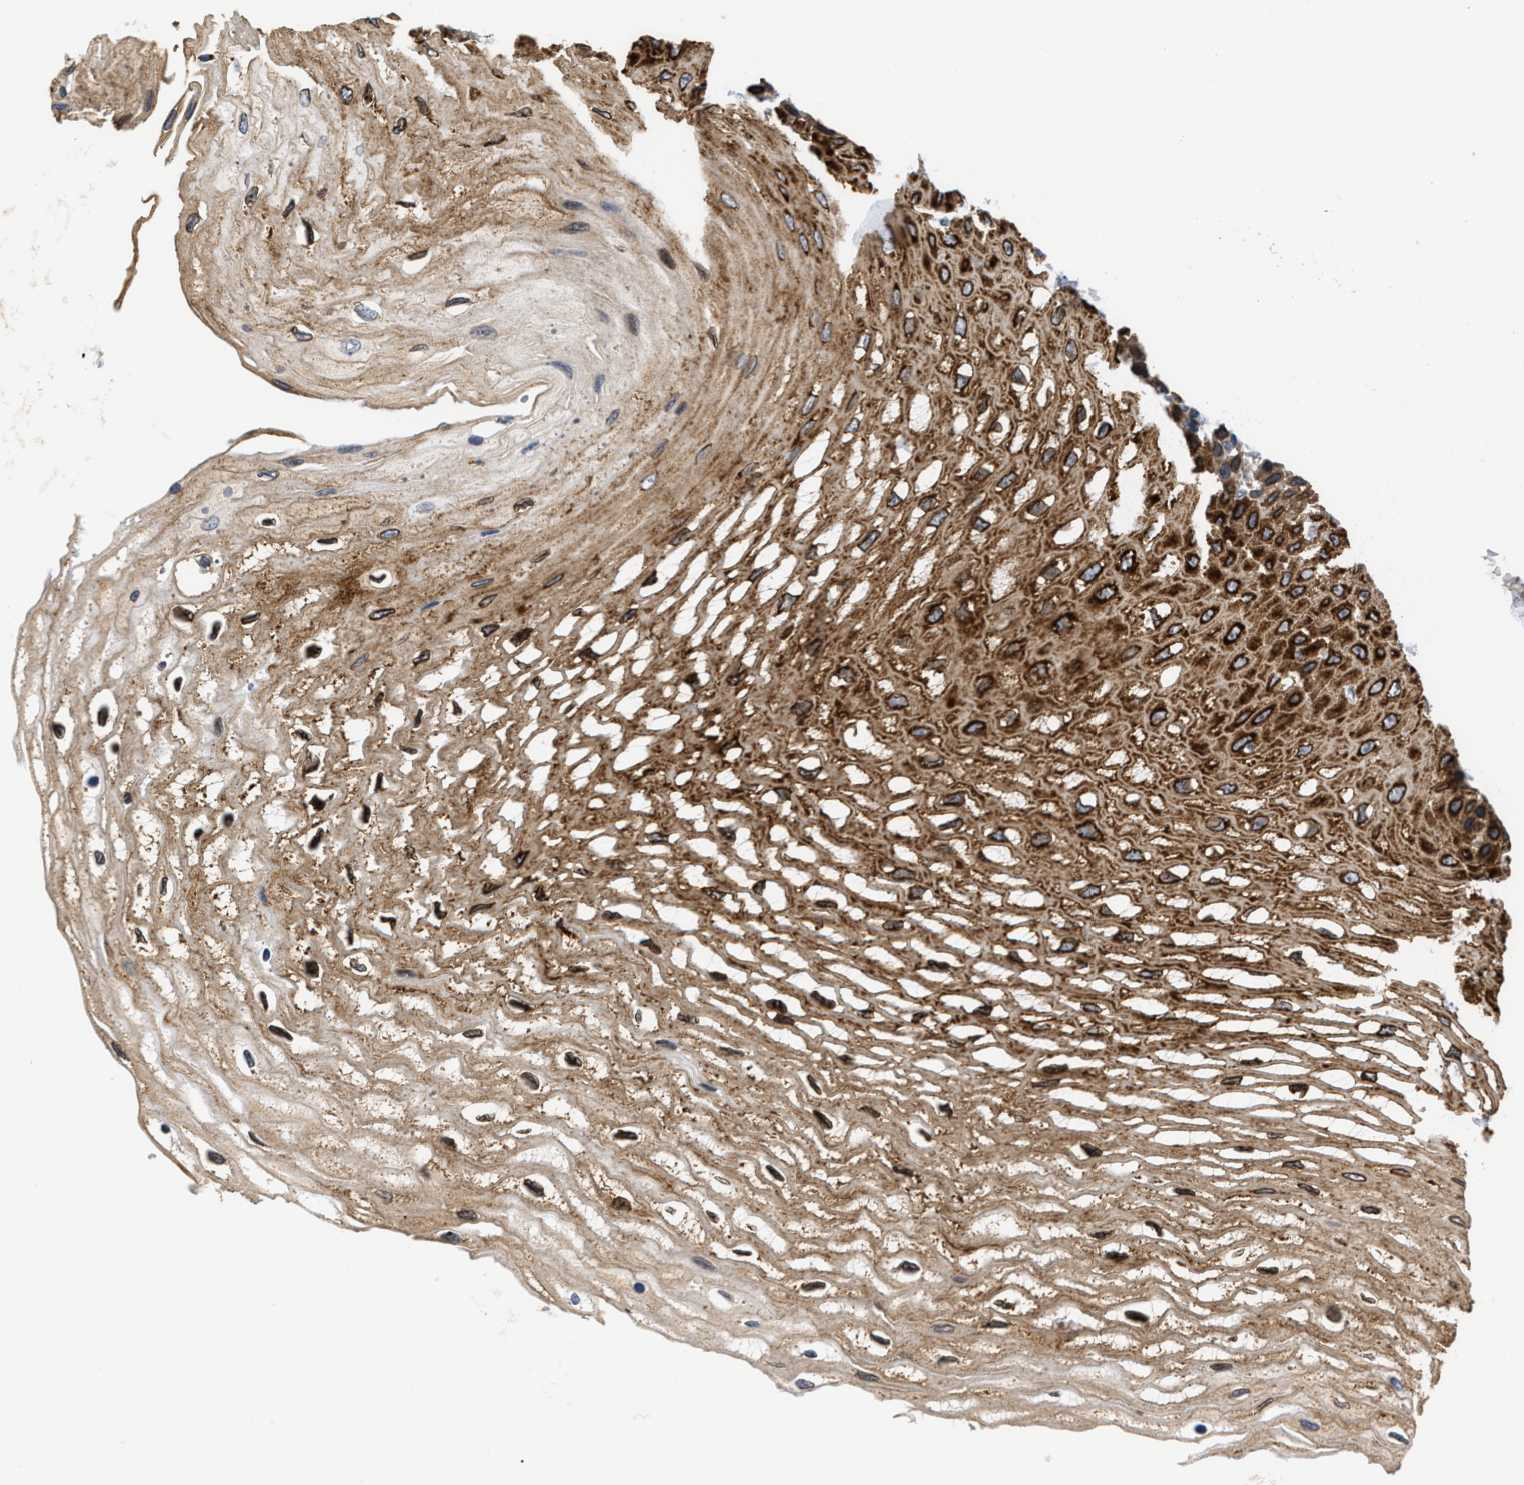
{"staining": {"intensity": "strong", "quantity": ">75%", "location": "cytoplasmic/membranous"}, "tissue": "esophagus", "cell_type": "Squamous epithelial cells", "image_type": "normal", "snomed": [{"axis": "morphology", "description": "Normal tissue, NOS"}, {"axis": "topography", "description": "Esophagus"}], "caption": "The histopathology image reveals a brown stain indicating the presence of a protein in the cytoplasmic/membranous of squamous epithelial cells in esophagus. (IHC, brightfield microscopy, high magnification).", "gene": "AHNAK2", "patient": {"sex": "female", "age": 72}}